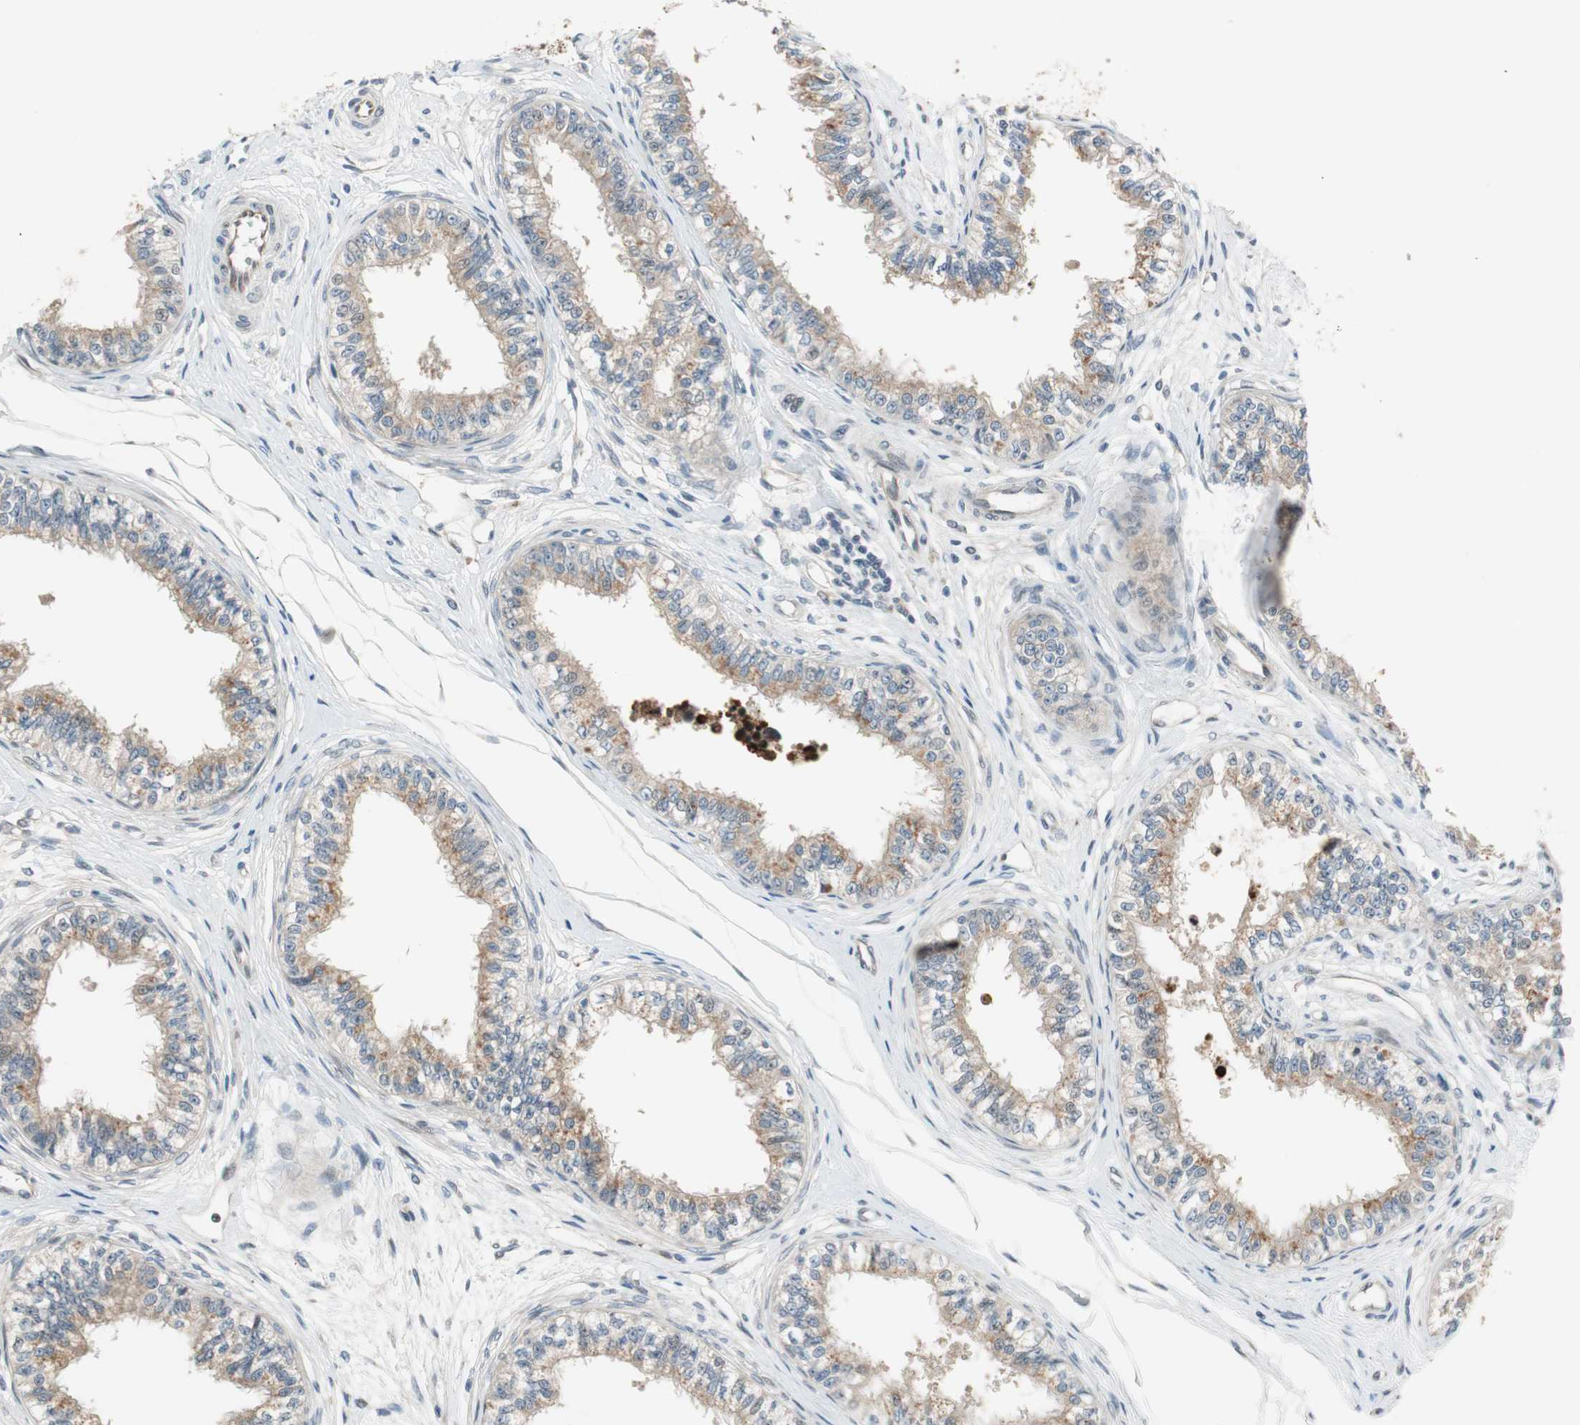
{"staining": {"intensity": "moderate", "quantity": ">75%", "location": "cytoplasmic/membranous"}, "tissue": "epididymis", "cell_type": "Glandular cells", "image_type": "normal", "snomed": [{"axis": "morphology", "description": "Normal tissue, NOS"}, {"axis": "morphology", "description": "Adenocarcinoma, metastatic, NOS"}, {"axis": "topography", "description": "Testis"}, {"axis": "topography", "description": "Epididymis"}], "caption": "High-power microscopy captured an IHC histopathology image of normal epididymis, revealing moderate cytoplasmic/membranous positivity in approximately >75% of glandular cells. The staining was performed using DAB, with brown indicating positive protein expression. Nuclei are stained blue with hematoxylin.", "gene": "CGRRF1", "patient": {"sex": "male", "age": 26}}